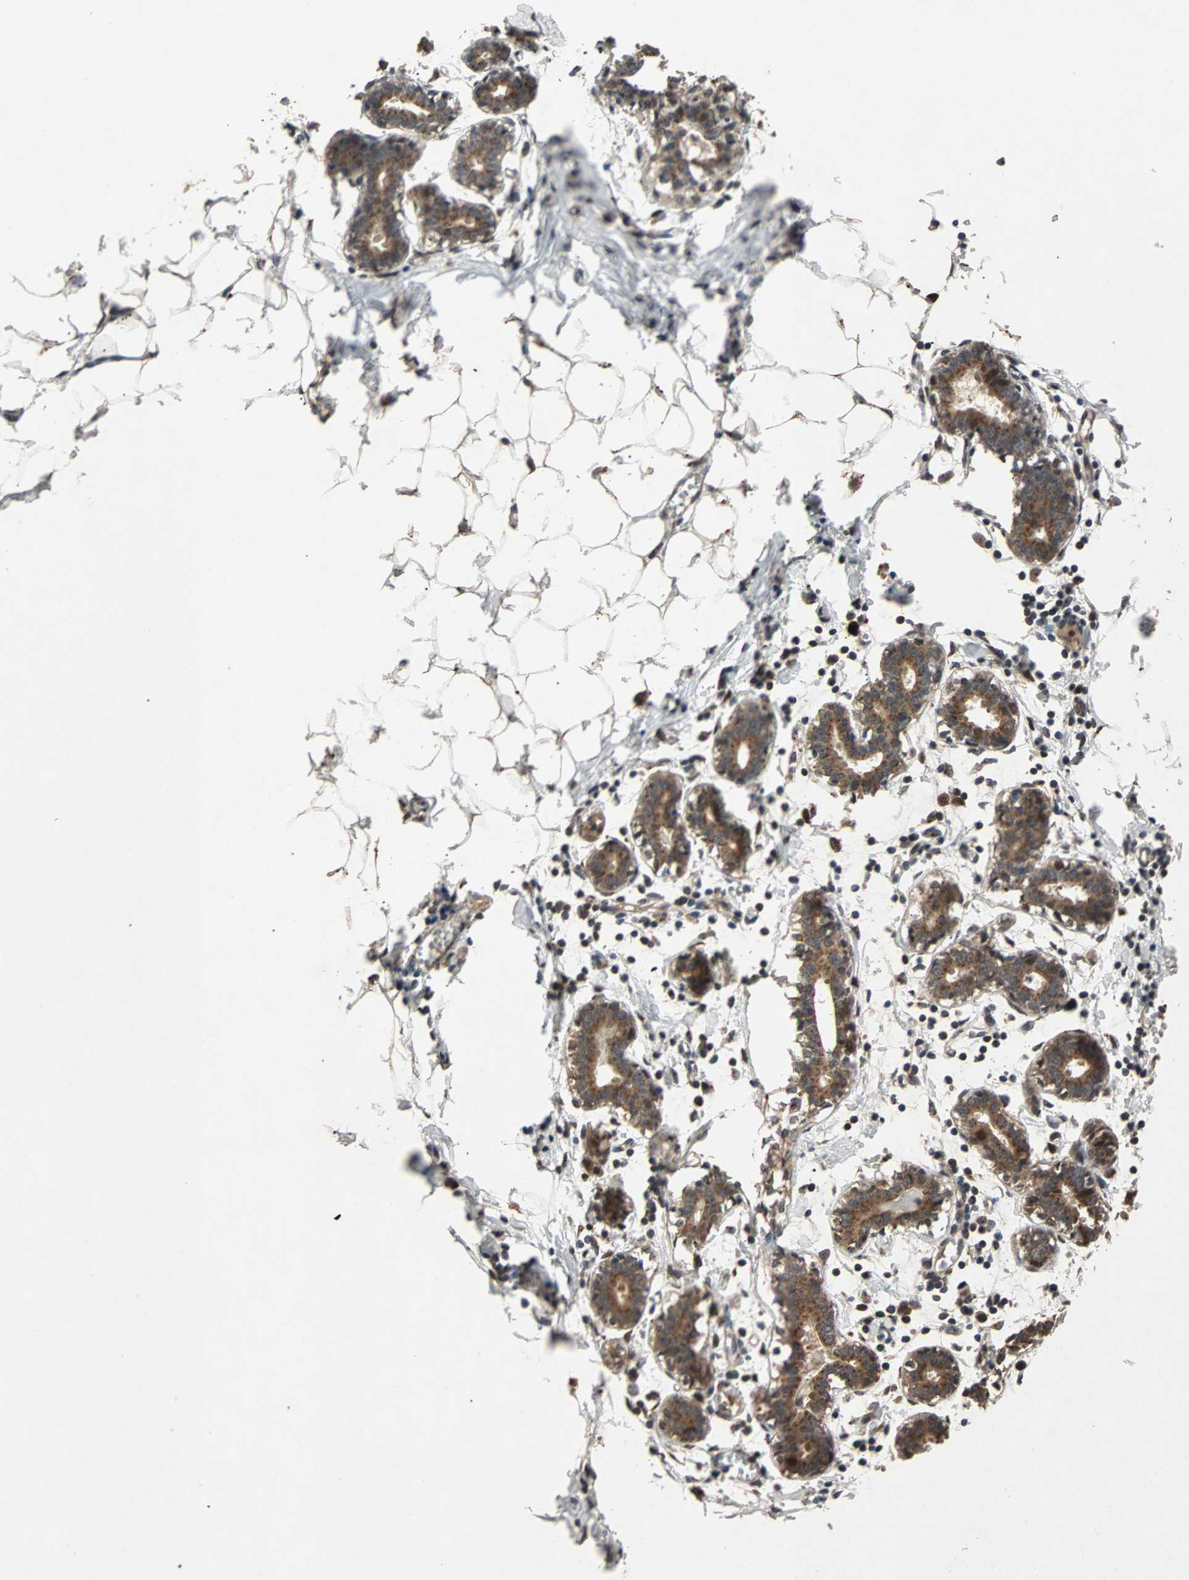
{"staining": {"intensity": "moderate", "quantity": ">75%", "location": "cytoplasmic/membranous"}, "tissue": "breast", "cell_type": "Adipocytes", "image_type": "normal", "snomed": [{"axis": "morphology", "description": "Normal tissue, NOS"}, {"axis": "topography", "description": "Breast"}], "caption": "About >75% of adipocytes in unremarkable human breast demonstrate moderate cytoplasmic/membranous protein expression as visualized by brown immunohistochemical staining.", "gene": "USP31", "patient": {"sex": "female", "age": 27}}